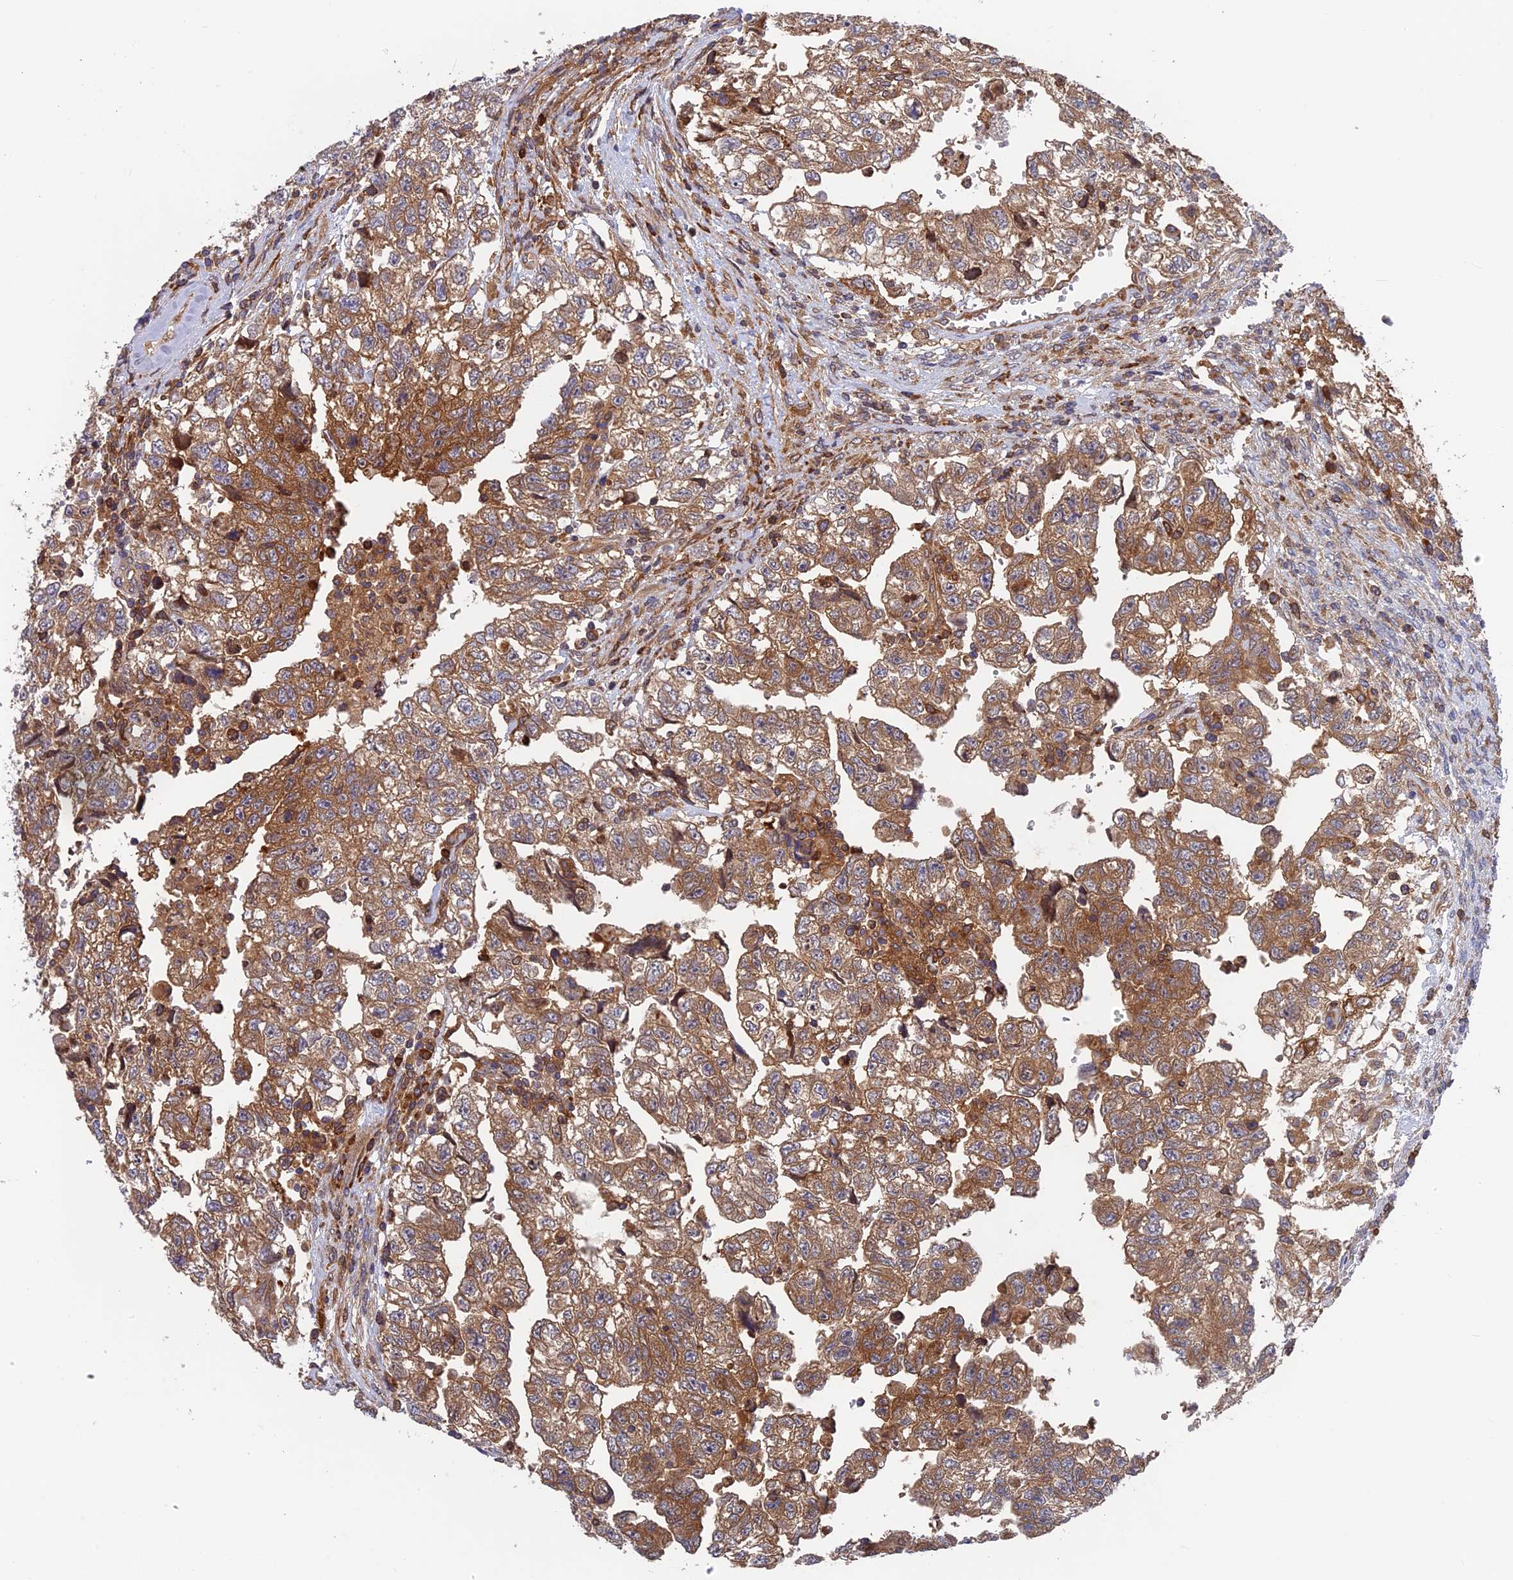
{"staining": {"intensity": "moderate", "quantity": ">75%", "location": "cytoplasmic/membranous"}, "tissue": "testis cancer", "cell_type": "Tumor cells", "image_type": "cancer", "snomed": [{"axis": "morphology", "description": "Carcinoma, Embryonal, NOS"}, {"axis": "topography", "description": "Testis"}], "caption": "Moderate cytoplasmic/membranous staining is seen in about >75% of tumor cells in testis cancer.", "gene": "IPO5", "patient": {"sex": "male", "age": 36}}